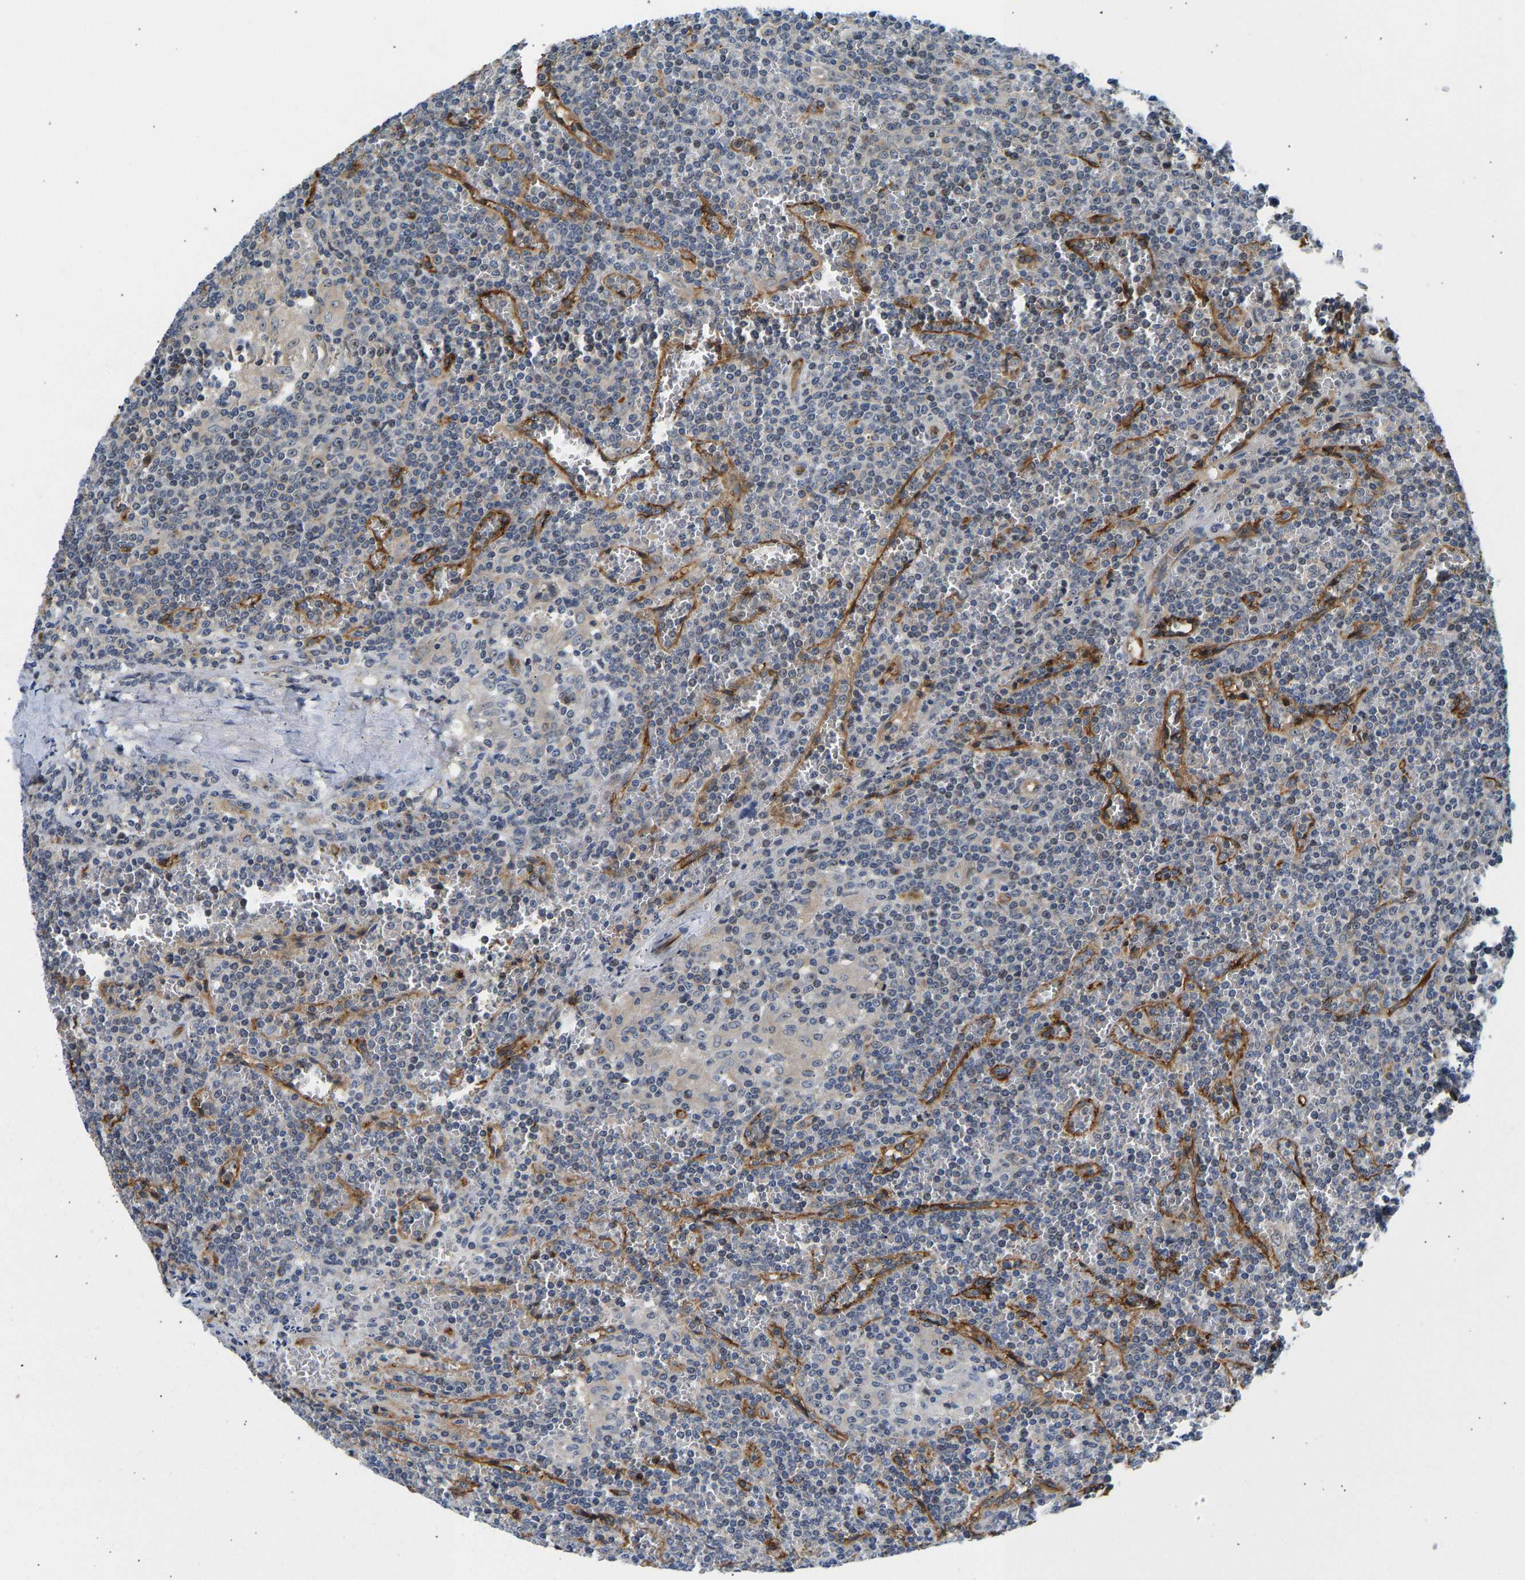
{"staining": {"intensity": "negative", "quantity": "none", "location": "none"}, "tissue": "lymphoma", "cell_type": "Tumor cells", "image_type": "cancer", "snomed": [{"axis": "morphology", "description": "Malignant lymphoma, non-Hodgkin's type, Low grade"}, {"axis": "topography", "description": "Spleen"}], "caption": "This is an IHC photomicrograph of human lymphoma. There is no staining in tumor cells.", "gene": "RESF1", "patient": {"sex": "female", "age": 19}}